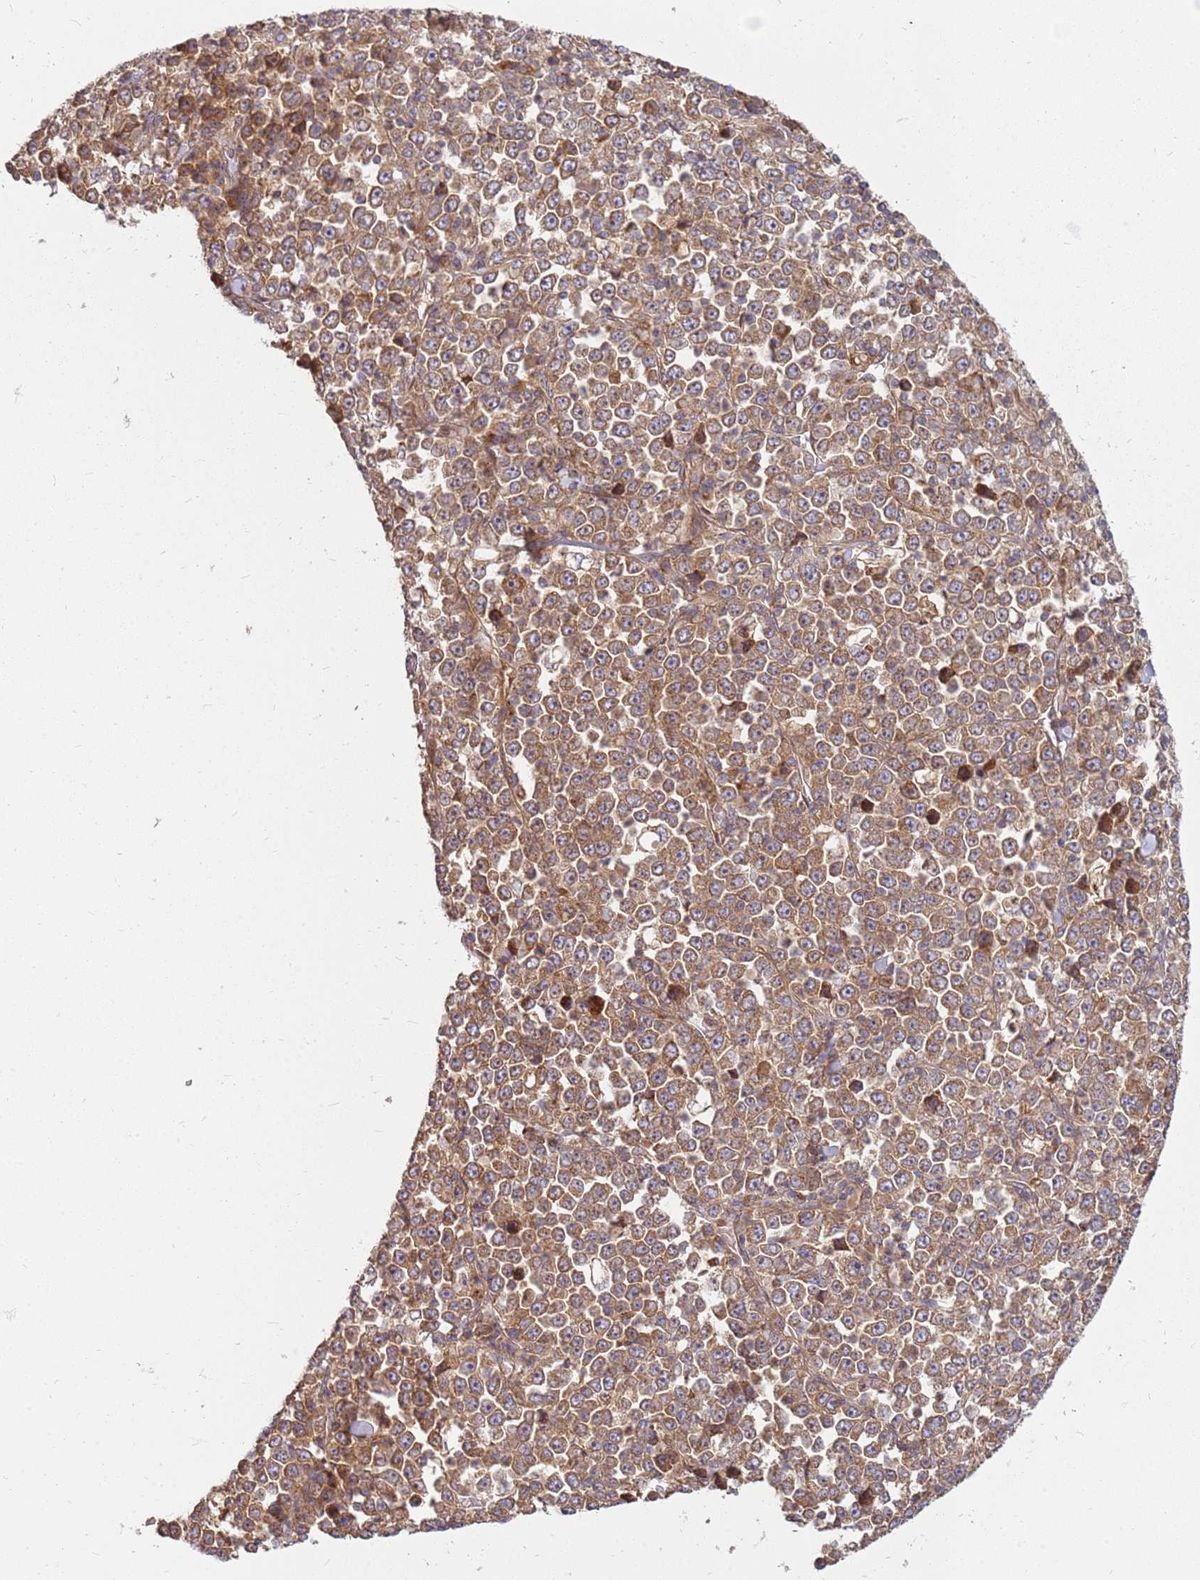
{"staining": {"intensity": "moderate", "quantity": ">75%", "location": "cytoplasmic/membranous"}, "tissue": "stomach cancer", "cell_type": "Tumor cells", "image_type": "cancer", "snomed": [{"axis": "morphology", "description": "Normal tissue, NOS"}, {"axis": "morphology", "description": "Adenocarcinoma, NOS"}, {"axis": "topography", "description": "Stomach, upper"}, {"axis": "topography", "description": "Stomach"}], "caption": "Immunohistochemistry staining of stomach cancer, which shows medium levels of moderate cytoplasmic/membranous staining in approximately >75% of tumor cells indicating moderate cytoplasmic/membranous protein expression. The staining was performed using DAB (3,3'-diaminobenzidine) (brown) for protein detection and nuclei were counterstained in hematoxylin (blue).", "gene": "CCDC159", "patient": {"sex": "male", "age": 59}}